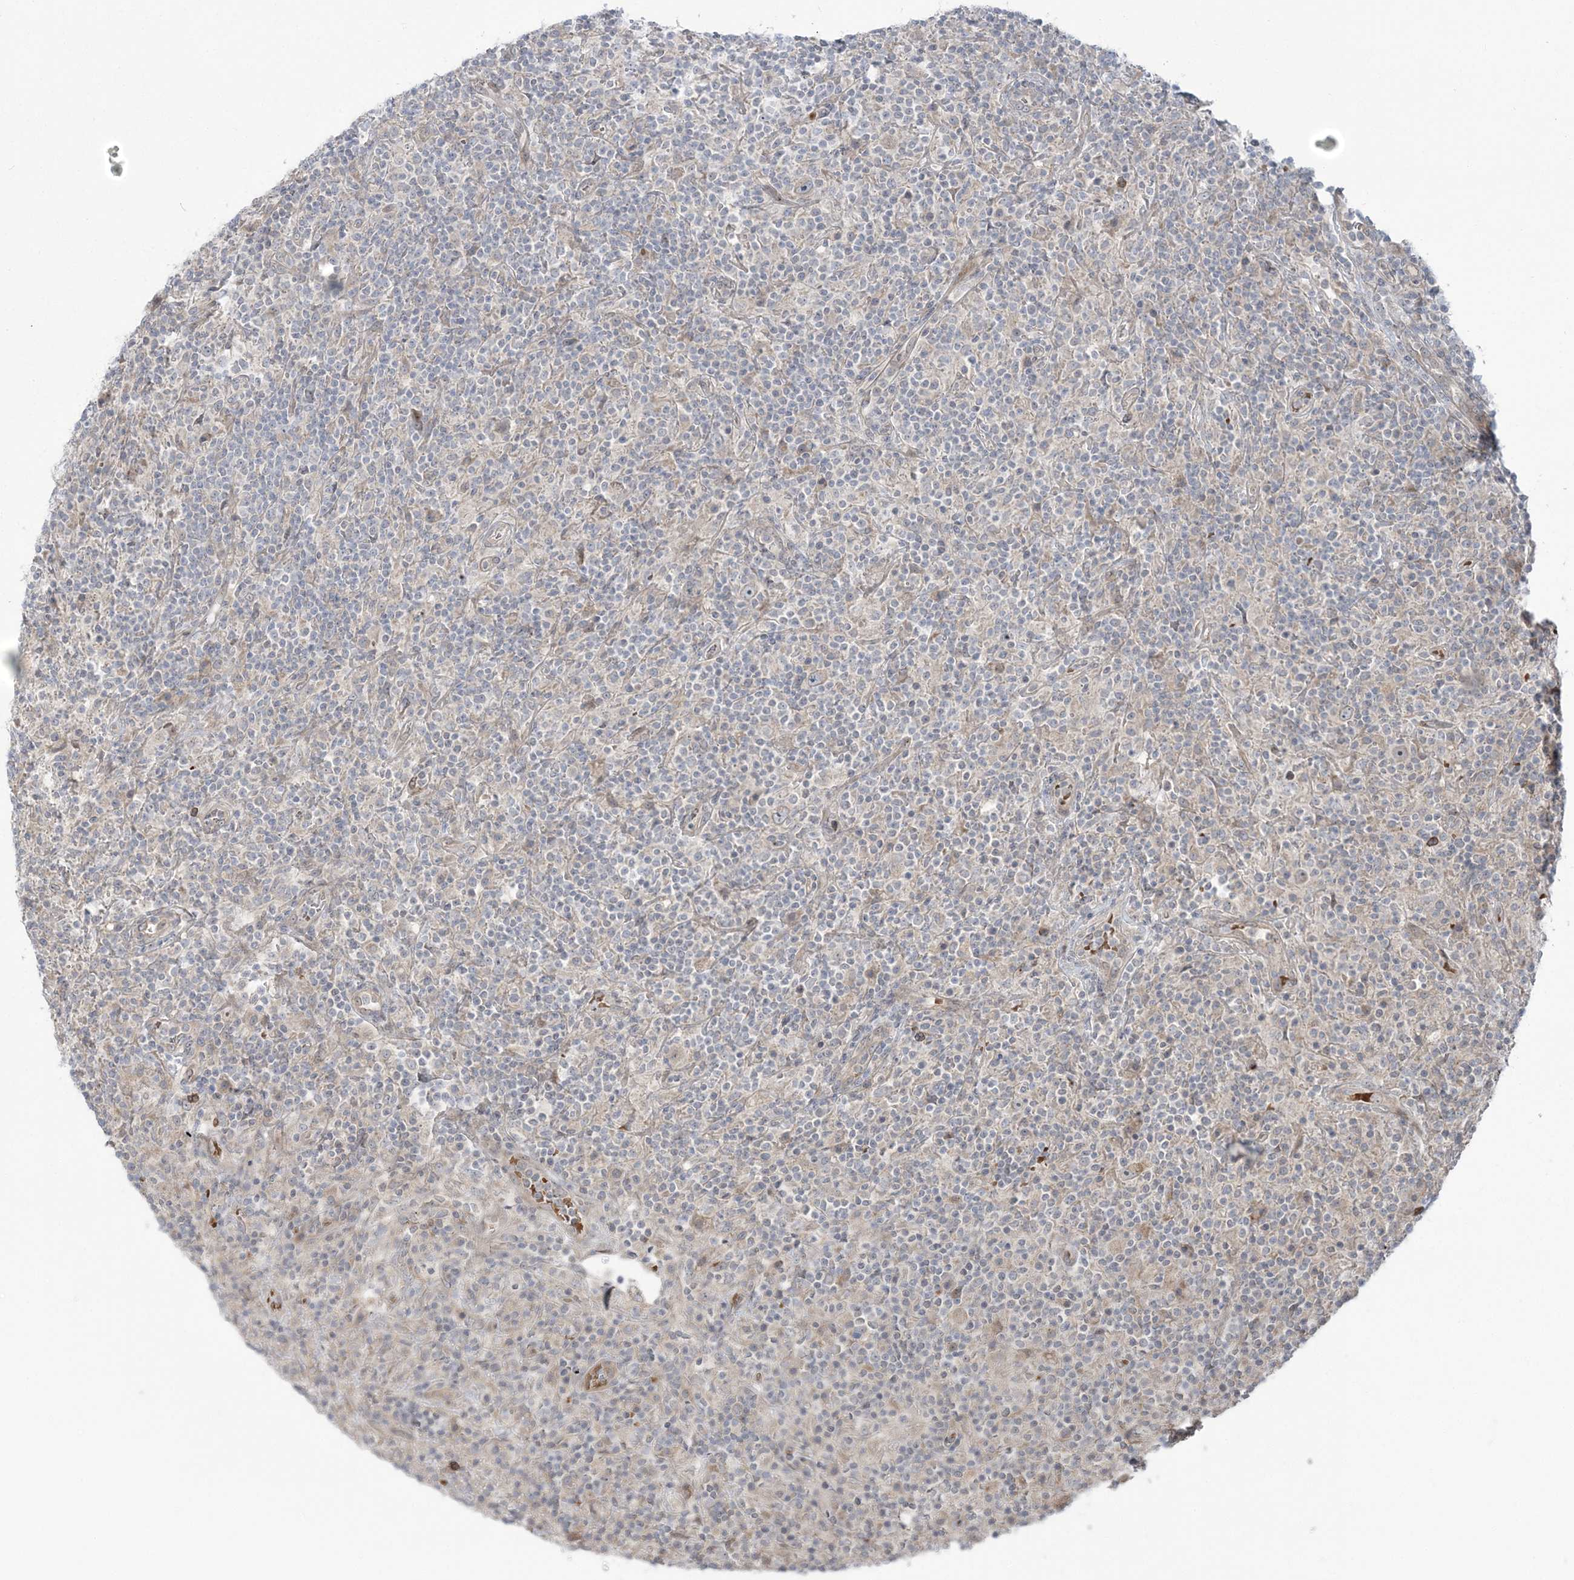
{"staining": {"intensity": "negative", "quantity": "none", "location": "none"}, "tissue": "lymphoma", "cell_type": "Tumor cells", "image_type": "cancer", "snomed": [{"axis": "morphology", "description": "Hodgkin's disease, NOS"}, {"axis": "topography", "description": "Lymph node"}], "caption": "Tumor cells are negative for protein expression in human lymphoma.", "gene": "NUDT9", "patient": {"sex": "male", "age": 70}}